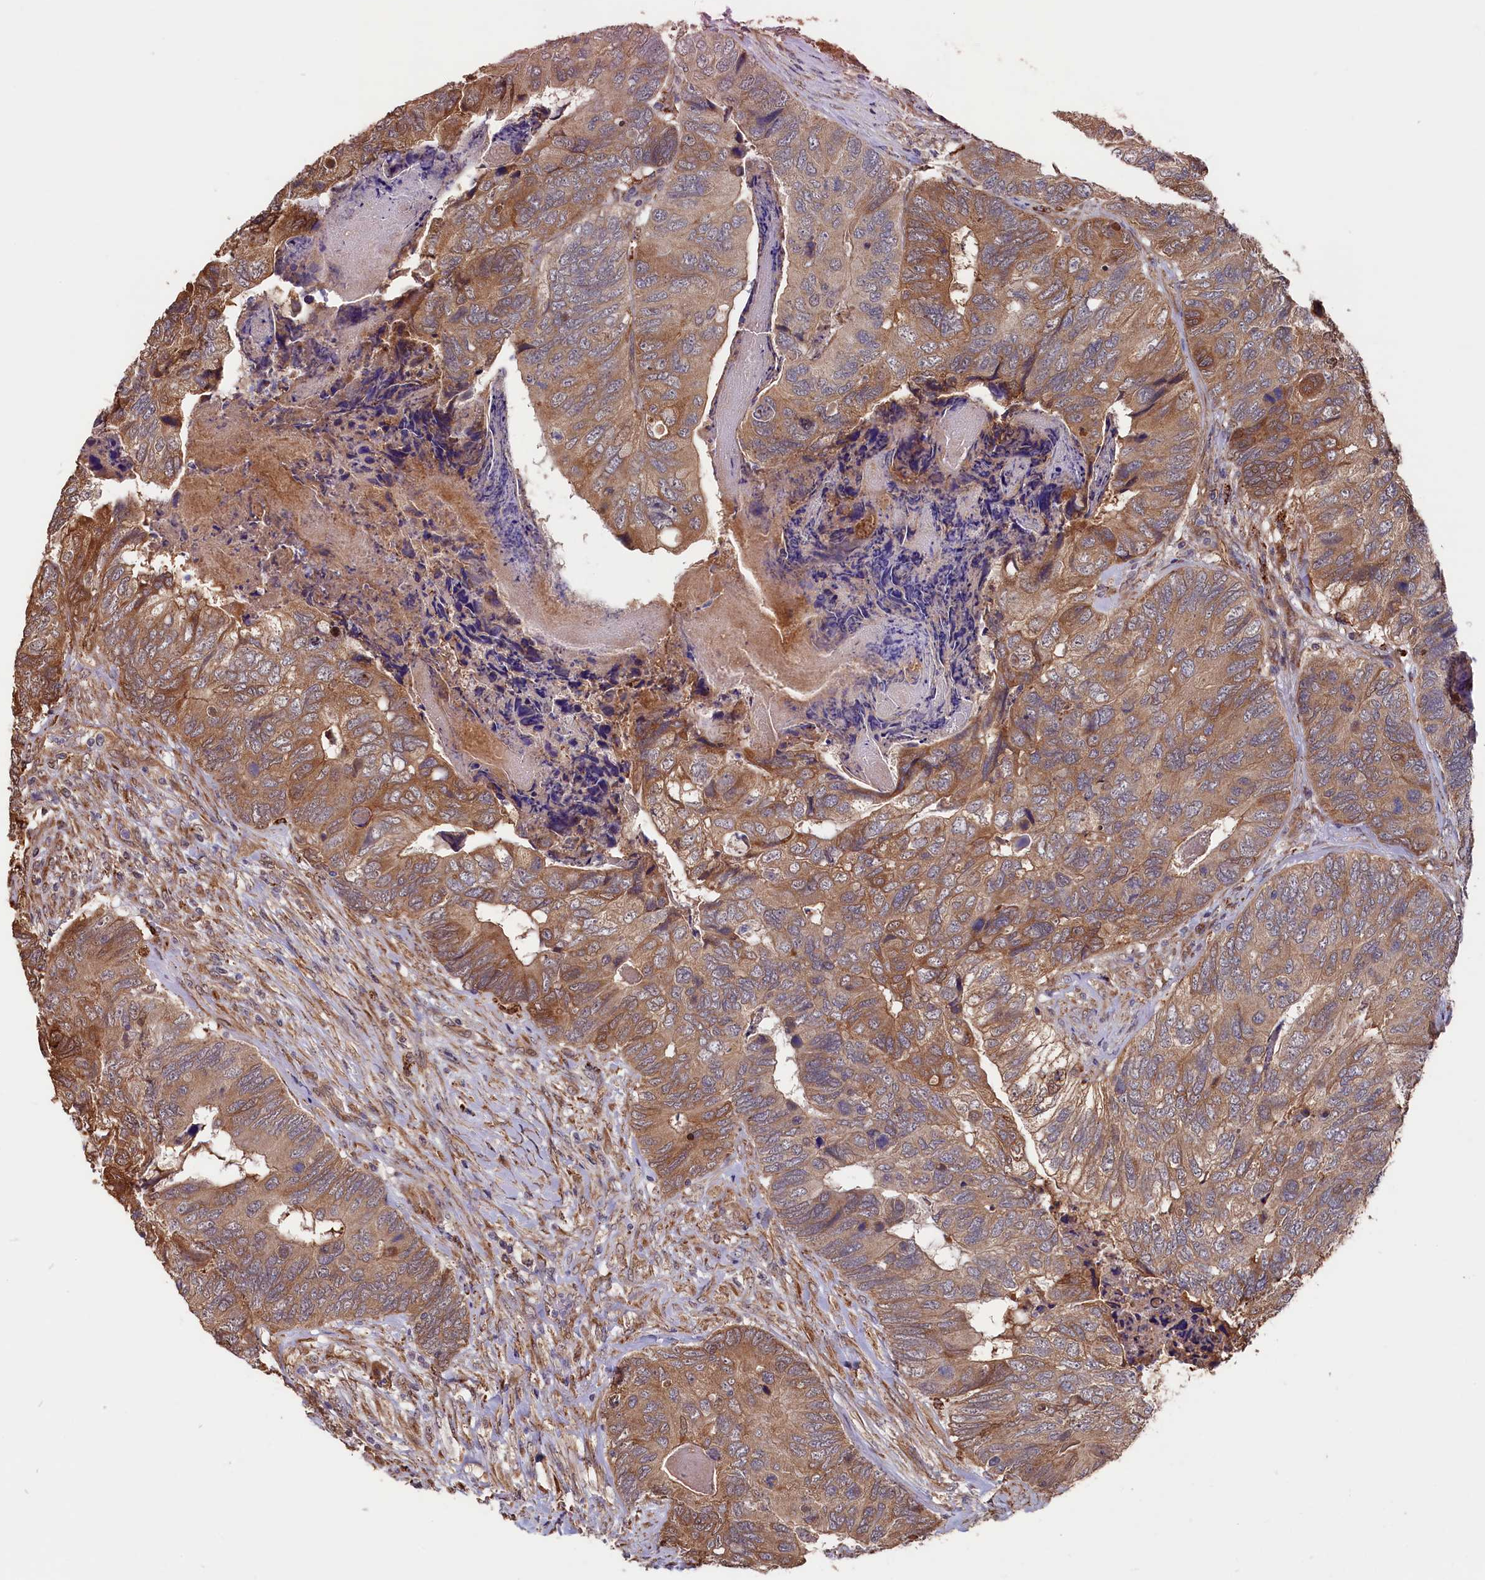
{"staining": {"intensity": "moderate", "quantity": ">75%", "location": "cytoplasmic/membranous"}, "tissue": "colorectal cancer", "cell_type": "Tumor cells", "image_type": "cancer", "snomed": [{"axis": "morphology", "description": "Adenocarcinoma, NOS"}, {"axis": "topography", "description": "Colon"}], "caption": "Protein expression analysis of adenocarcinoma (colorectal) exhibits moderate cytoplasmic/membranous expression in approximately >75% of tumor cells.", "gene": "SLC12A4", "patient": {"sex": "female", "age": 67}}